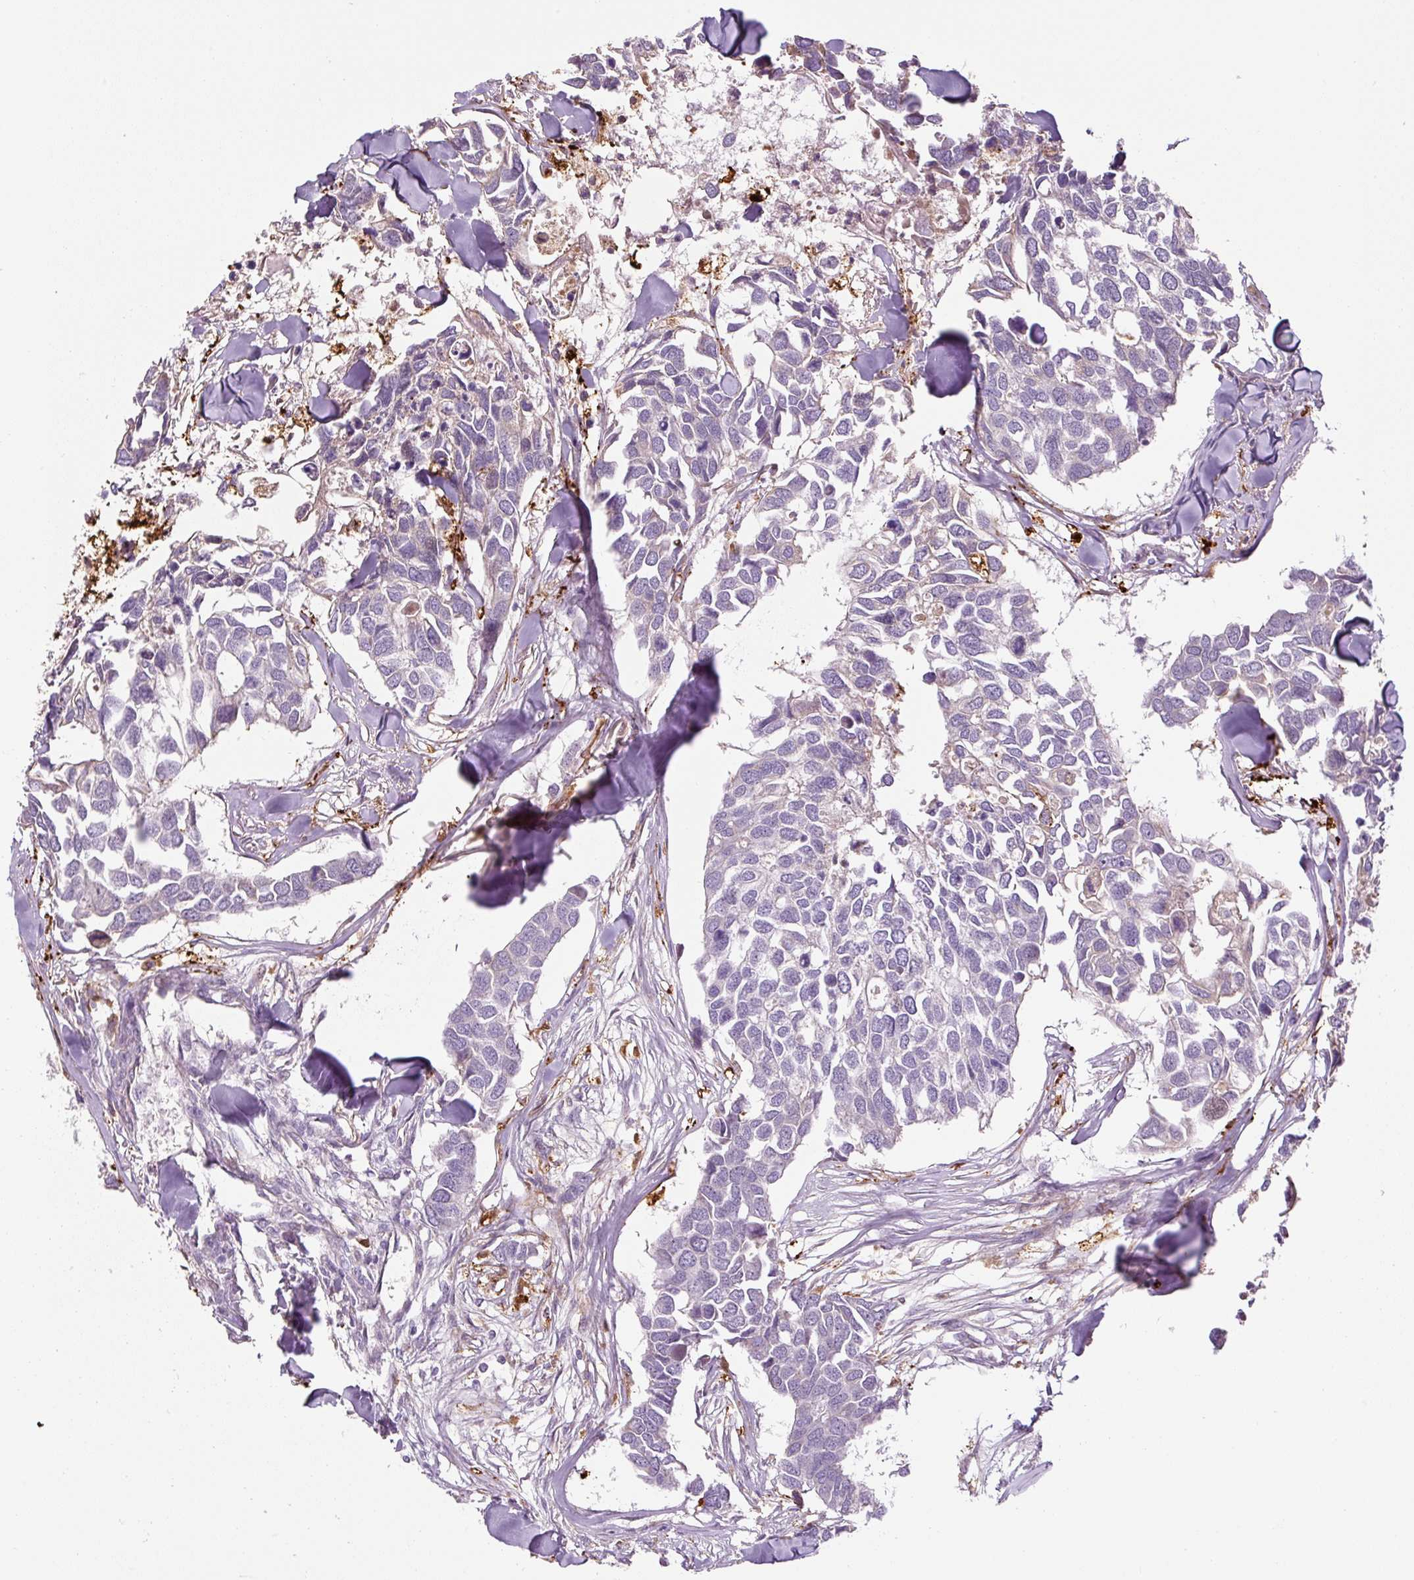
{"staining": {"intensity": "negative", "quantity": "none", "location": "none"}, "tissue": "breast cancer", "cell_type": "Tumor cells", "image_type": "cancer", "snomed": [{"axis": "morphology", "description": "Duct carcinoma"}, {"axis": "topography", "description": "Breast"}], "caption": "Tumor cells show no significant protein positivity in infiltrating ductal carcinoma (breast). Brightfield microscopy of immunohistochemistry stained with DAB (3,3'-diaminobenzidine) (brown) and hematoxylin (blue), captured at high magnification.", "gene": "FUT10", "patient": {"sex": "female", "age": 83}}